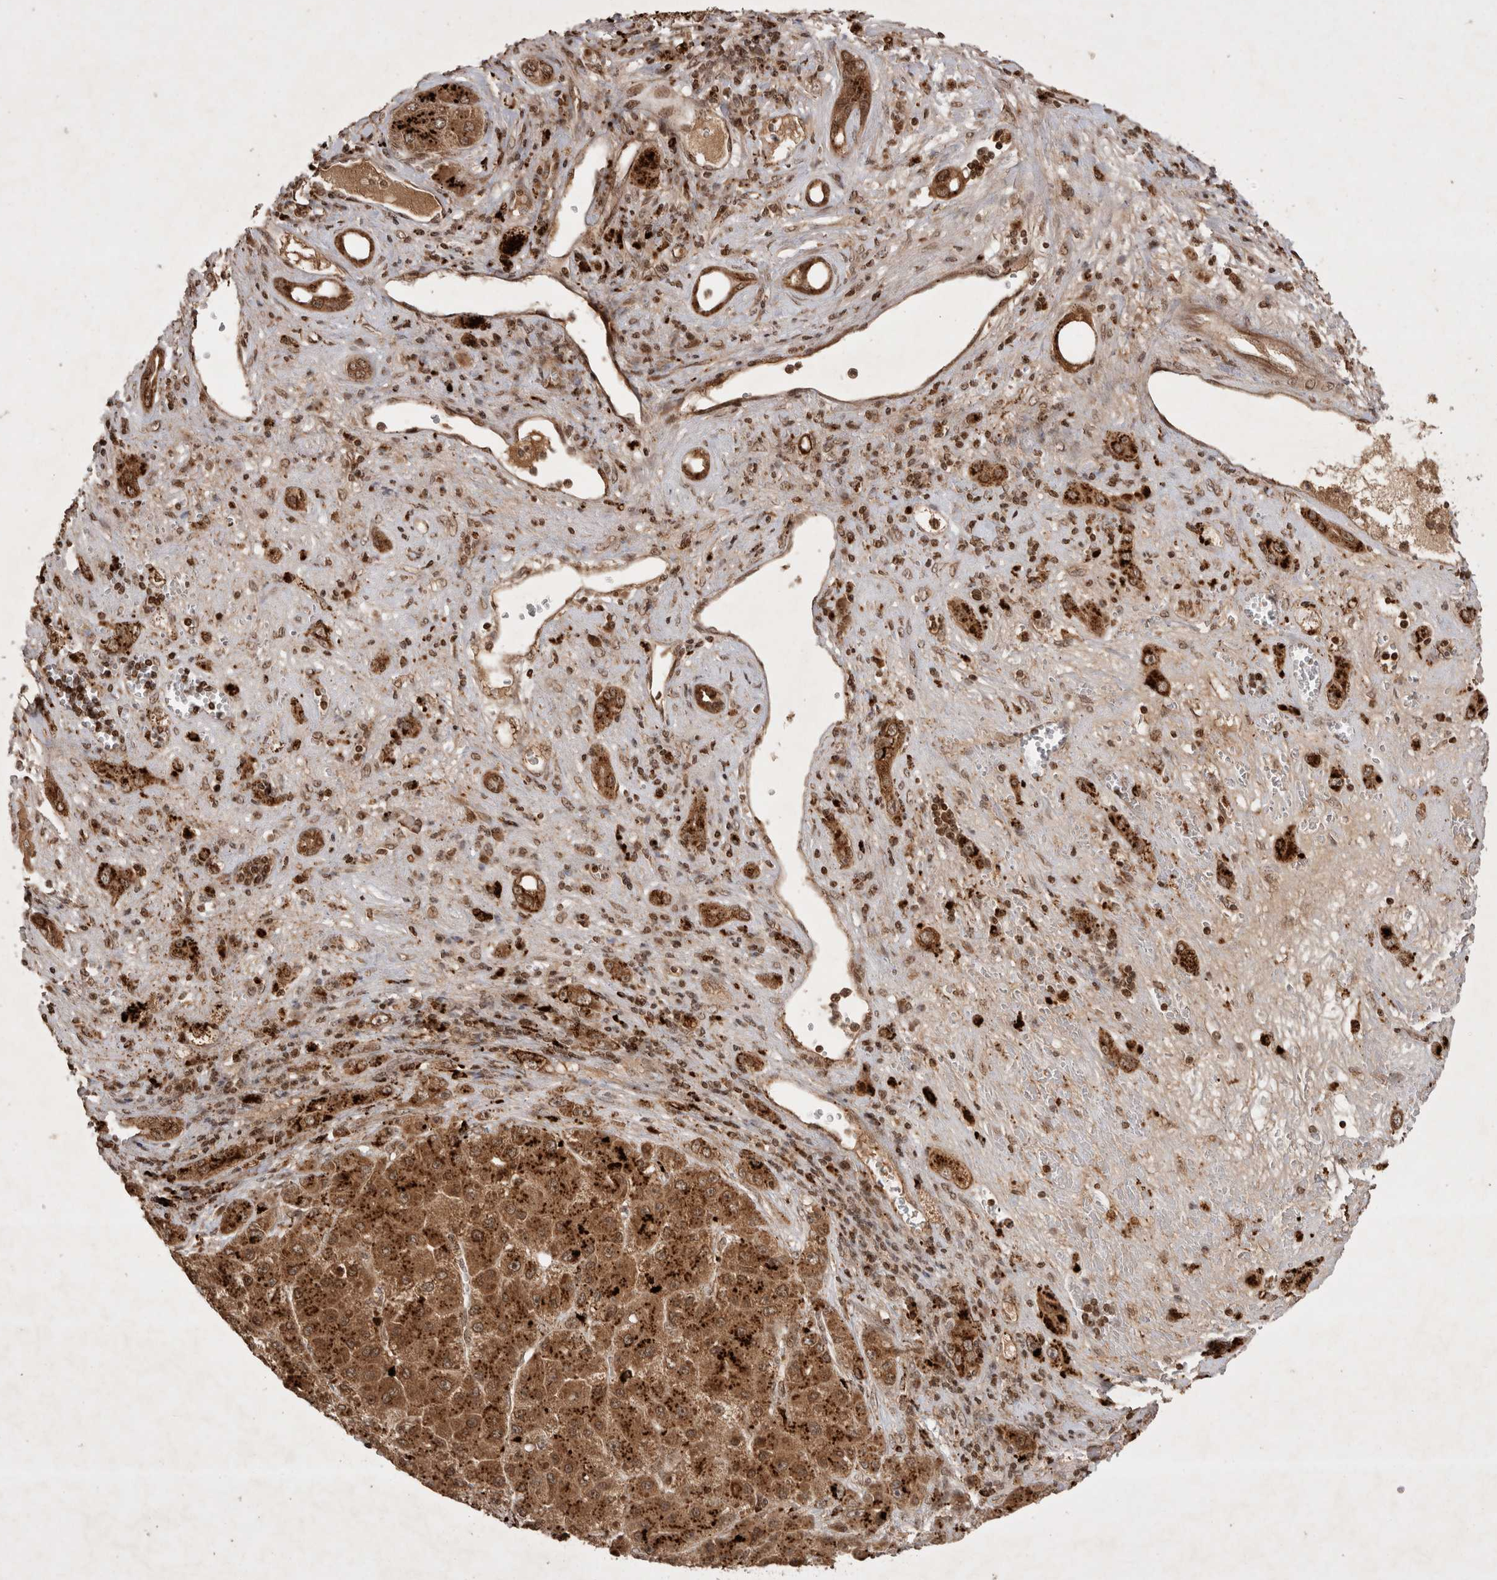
{"staining": {"intensity": "moderate", "quantity": ">75%", "location": "cytoplasmic/membranous"}, "tissue": "liver cancer", "cell_type": "Tumor cells", "image_type": "cancer", "snomed": [{"axis": "morphology", "description": "Carcinoma, Hepatocellular, NOS"}, {"axis": "topography", "description": "Liver"}], "caption": "Immunohistochemistry (IHC) (DAB (3,3'-diaminobenzidine)) staining of human liver cancer (hepatocellular carcinoma) displays moderate cytoplasmic/membranous protein expression in approximately >75% of tumor cells.", "gene": "FAM221A", "patient": {"sex": "female", "age": 73}}